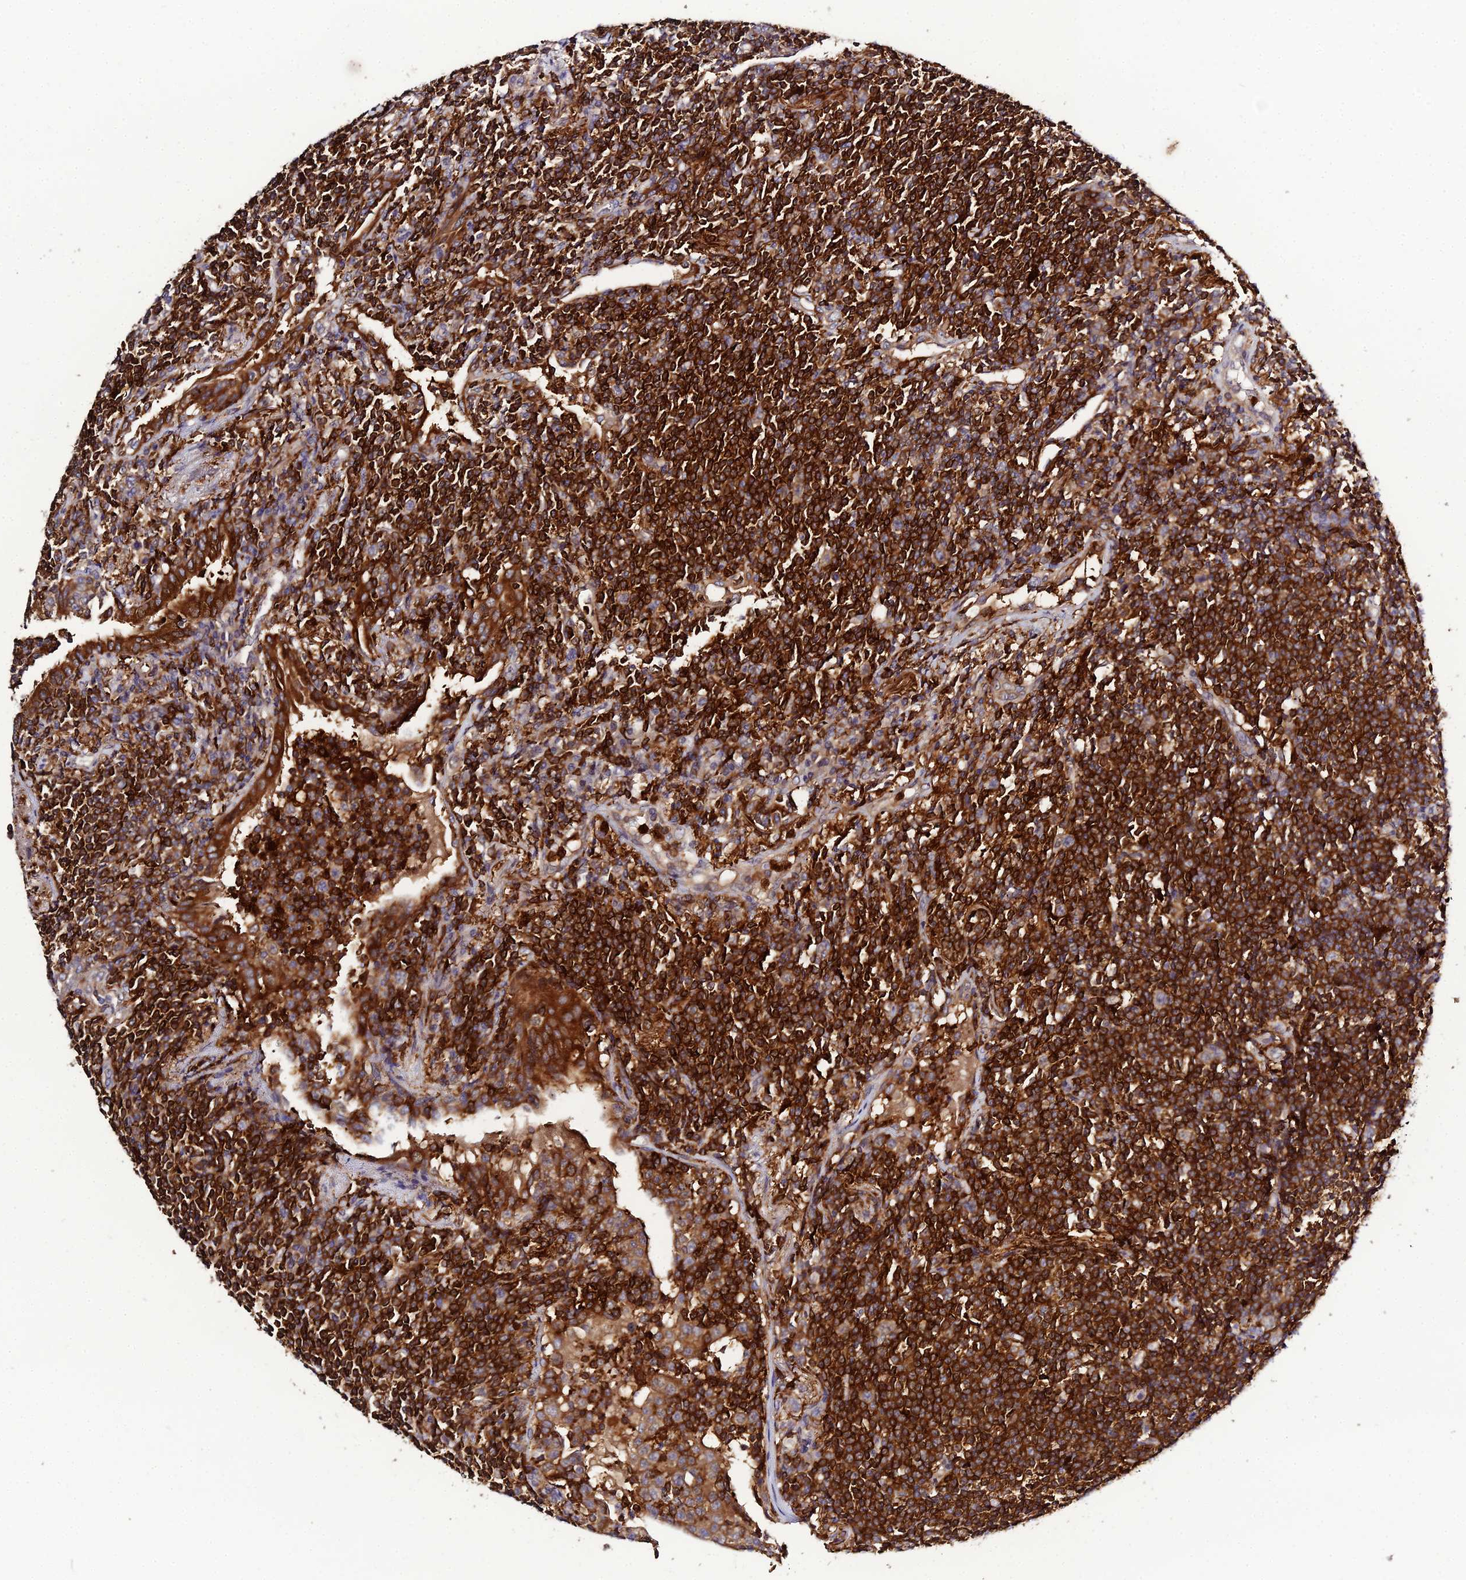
{"staining": {"intensity": "strong", "quantity": ">75%", "location": "cytoplasmic/membranous"}, "tissue": "lymphoma", "cell_type": "Tumor cells", "image_type": "cancer", "snomed": [{"axis": "morphology", "description": "Malignant lymphoma, non-Hodgkin's type, Low grade"}, {"axis": "topography", "description": "Lung"}], "caption": "High-power microscopy captured an immunohistochemistry micrograph of malignant lymphoma, non-Hodgkin's type (low-grade), revealing strong cytoplasmic/membranous positivity in about >75% of tumor cells.", "gene": "IL4I1", "patient": {"sex": "female", "age": 71}}